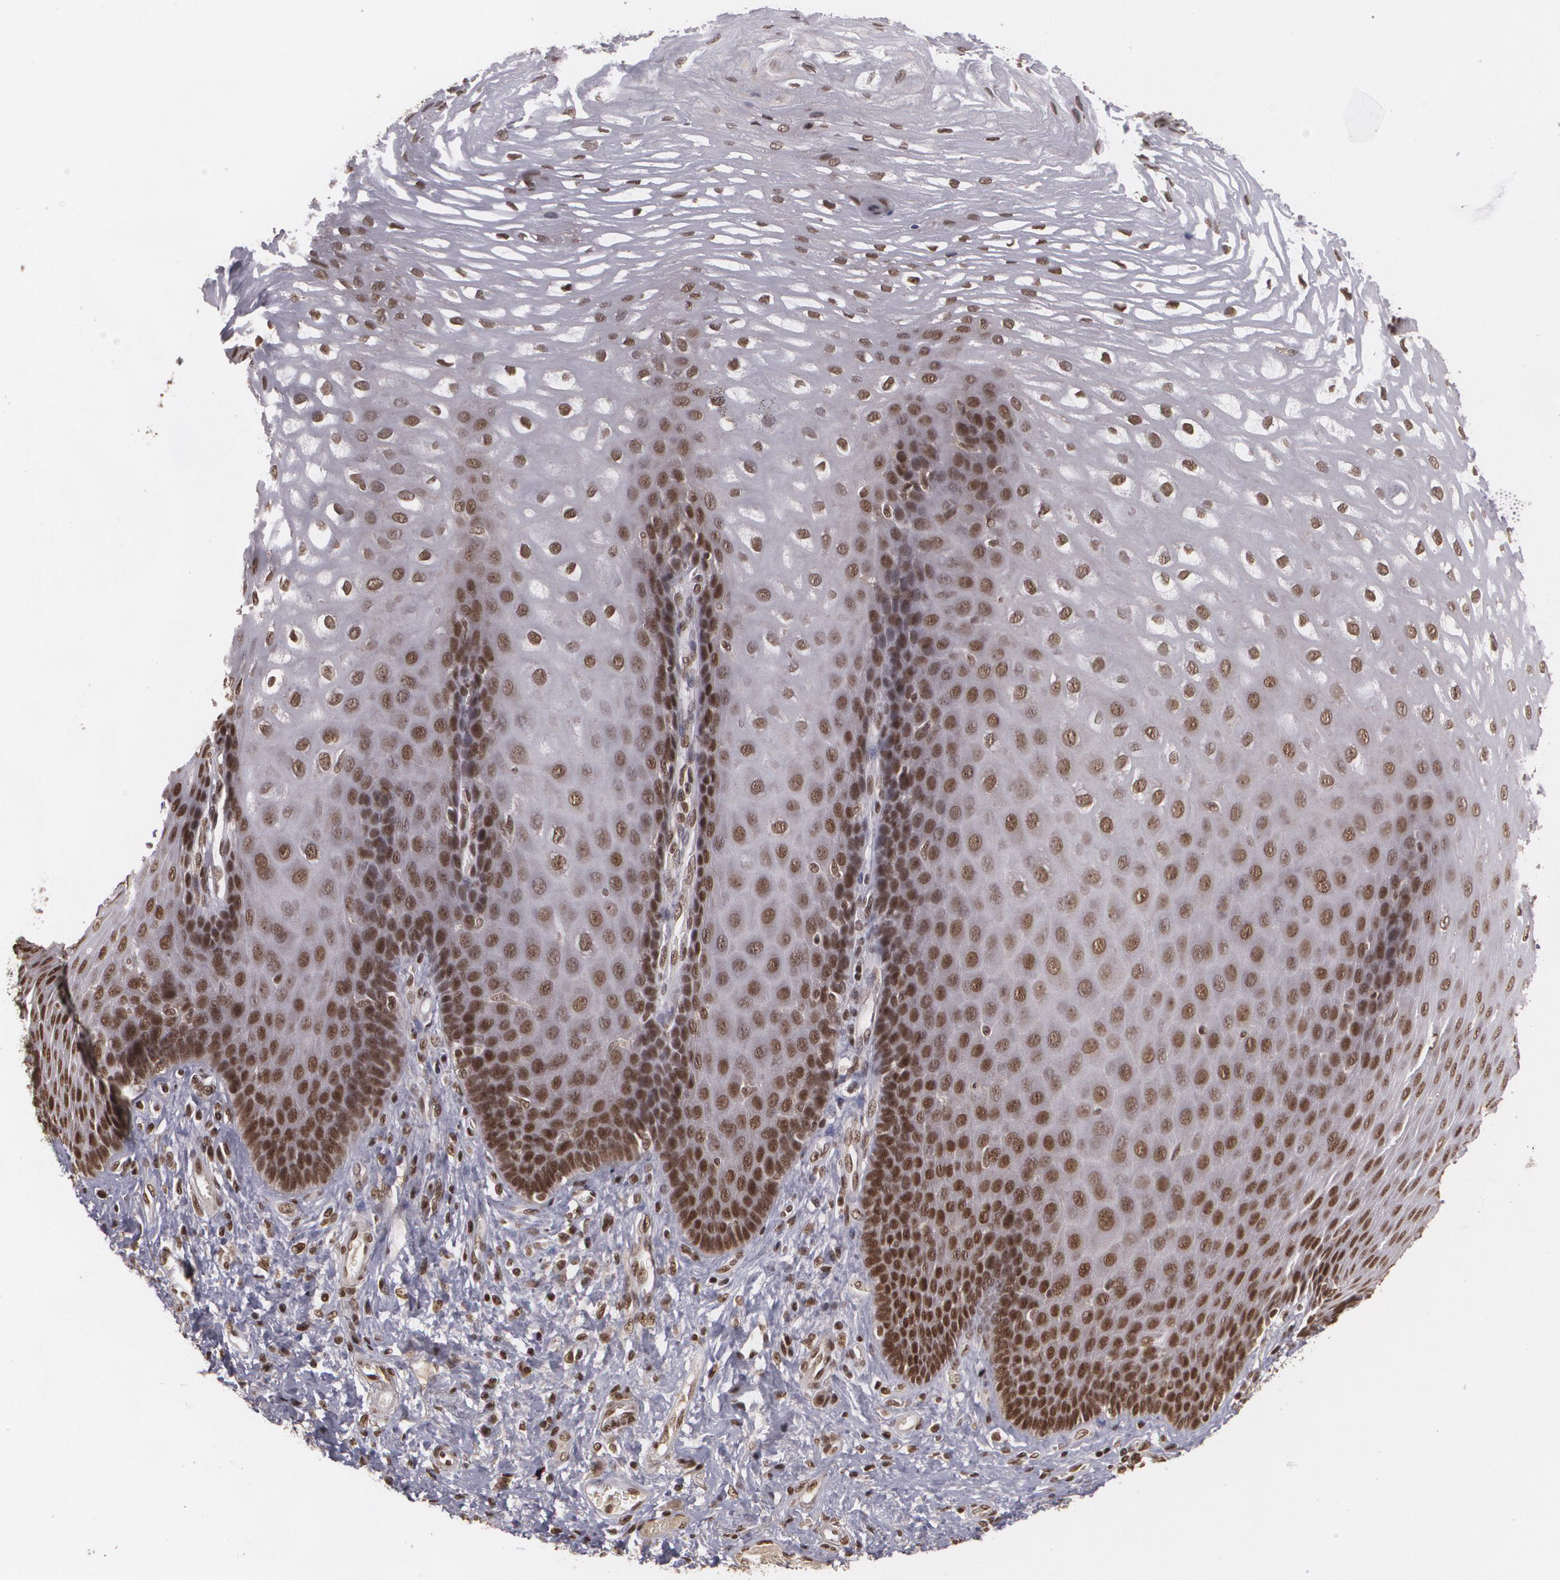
{"staining": {"intensity": "strong", "quantity": ">75%", "location": "nuclear"}, "tissue": "esophagus", "cell_type": "Squamous epithelial cells", "image_type": "normal", "snomed": [{"axis": "morphology", "description": "Normal tissue, NOS"}, {"axis": "morphology", "description": "Adenocarcinoma, NOS"}, {"axis": "topography", "description": "Esophagus"}, {"axis": "topography", "description": "Stomach"}], "caption": "High-magnification brightfield microscopy of unremarkable esophagus stained with DAB (3,3'-diaminobenzidine) (brown) and counterstained with hematoxylin (blue). squamous epithelial cells exhibit strong nuclear expression is identified in approximately>75% of cells.", "gene": "RXRB", "patient": {"sex": "male", "age": 62}}